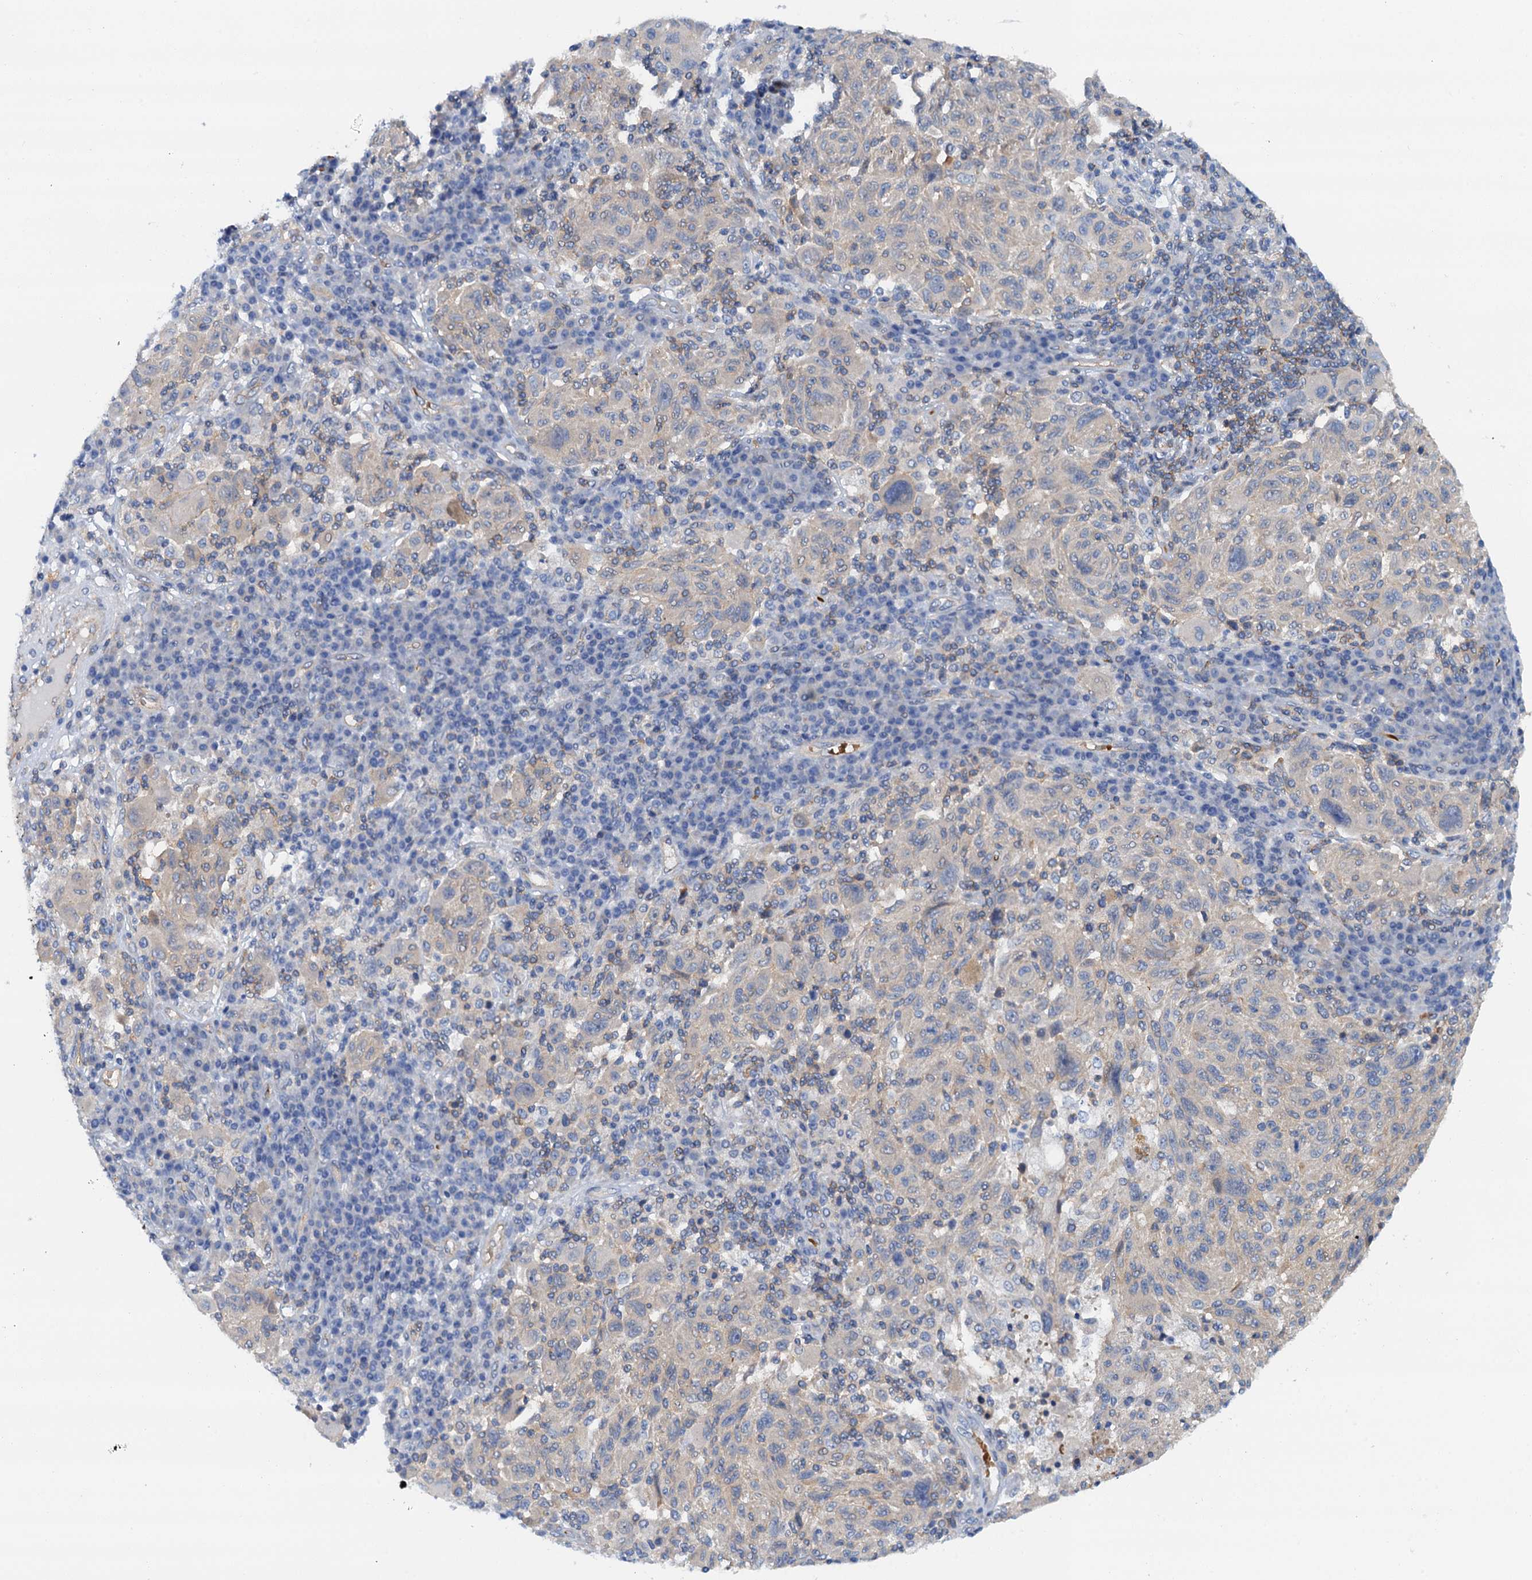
{"staining": {"intensity": "moderate", "quantity": "<25%", "location": "cytoplasmic/membranous"}, "tissue": "melanoma", "cell_type": "Tumor cells", "image_type": "cancer", "snomed": [{"axis": "morphology", "description": "Malignant melanoma, NOS"}, {"axis": "topography", "description": "Skin"}], "caption": "Melanoma was stained to show a protein in brown. There is low levels of moderate cytoplasmic/membranous staining in approximately <25% of tumor cells.", "gene": "ROGDI", "patient": {"sex": "male", "age": 53}}